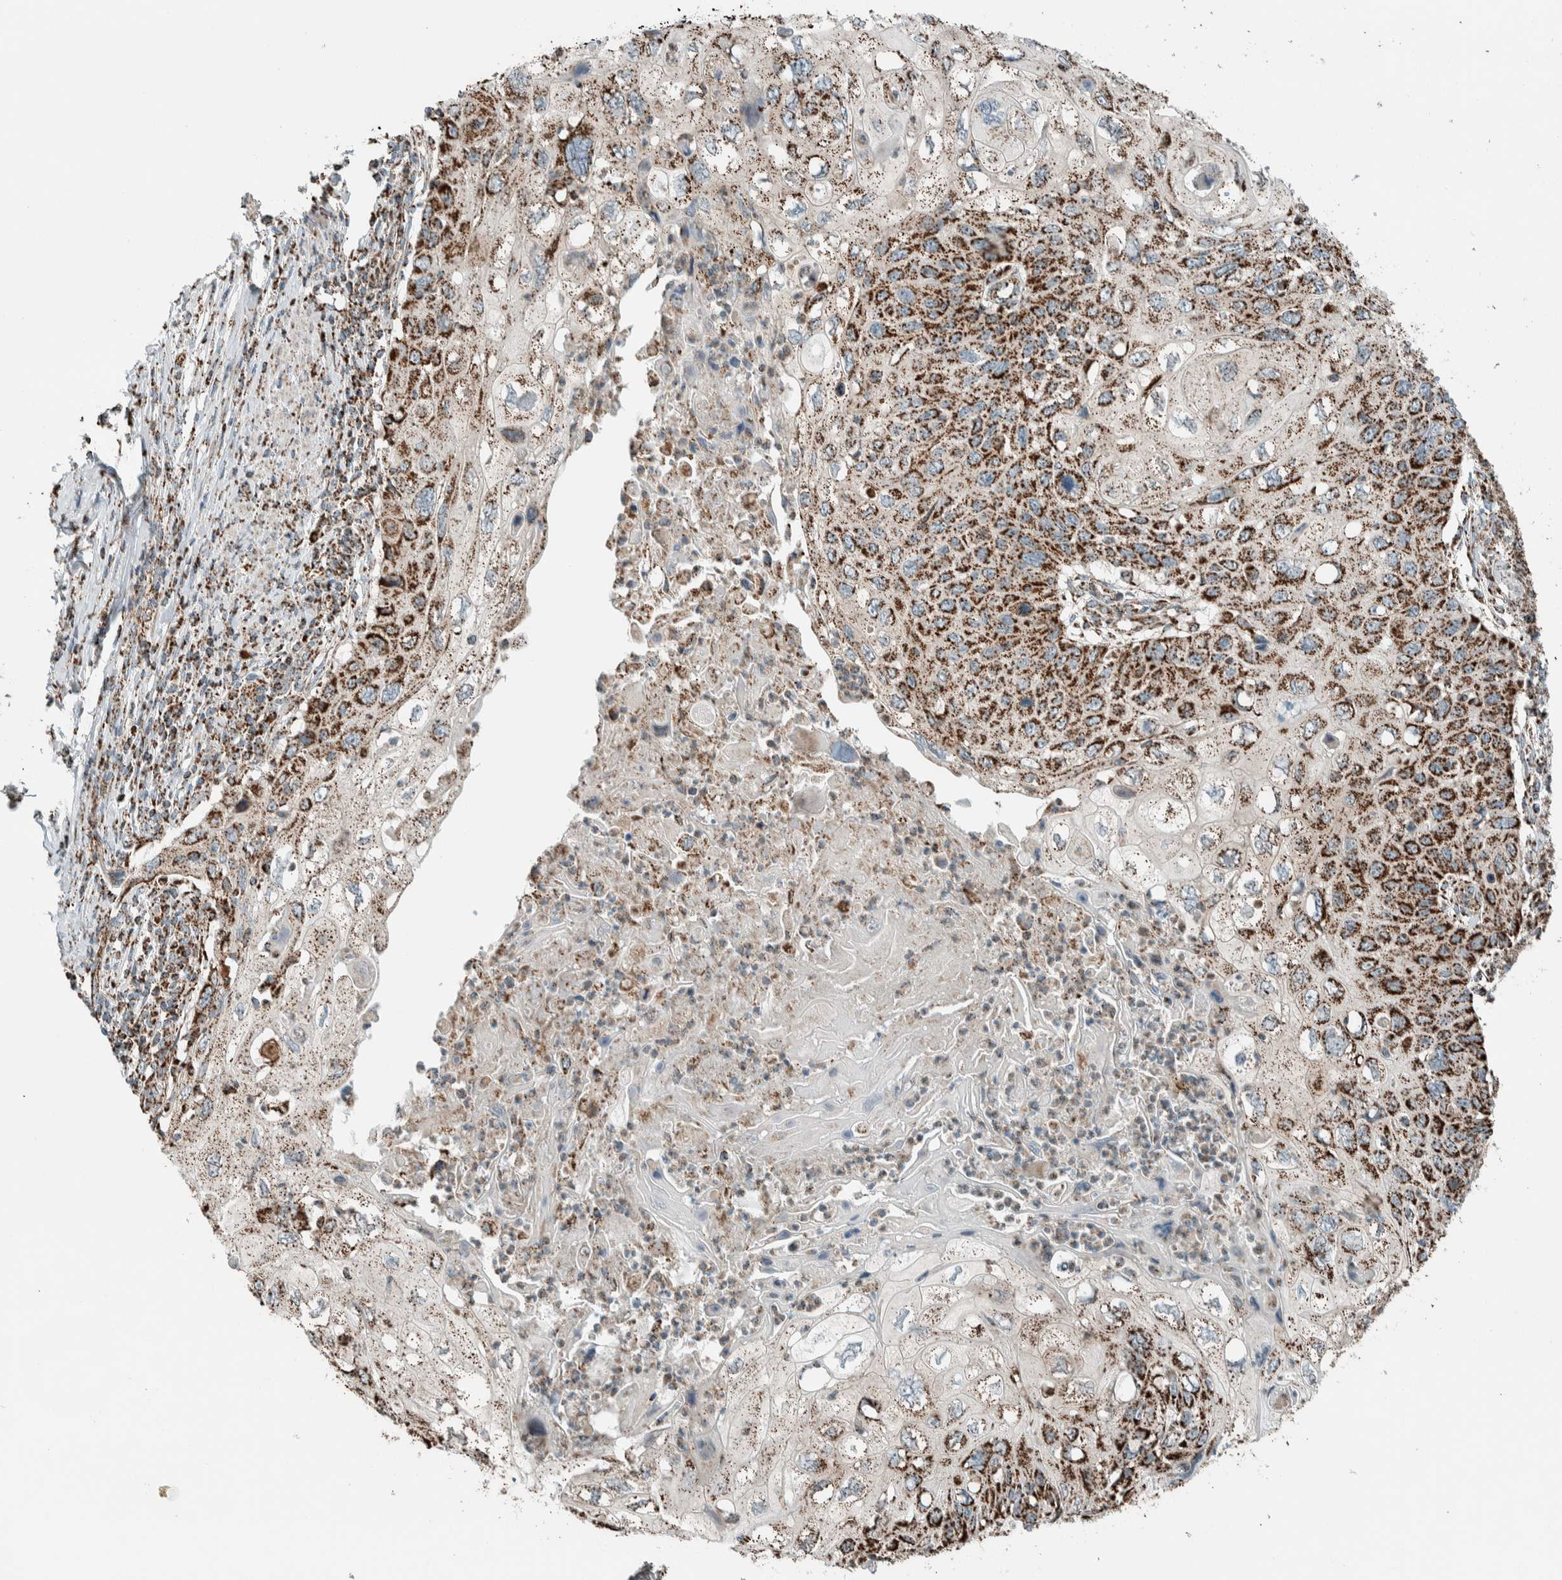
{"staining": {"intensity": "strong", "quantity": ">75%", "location": "cytoplasmic/membranous"}, "tissue": "cervical cancer", "cell_type": "Tumor cells", "image_type": "cancer", "snomed": [{"axis": "morphology", "description": "Squamous cell carcinoma, NOS"}, {"axis": "topography", "description": "Cervix"}], "caption": "Cervical squamous cell carcinoma stained for a protein (brown) shows strong cytoplasmic/membranous positive expression in approximately >75% of tumor cells.", "gene": "ZNF454", "patient": {"sex": "female", "age": 70}}